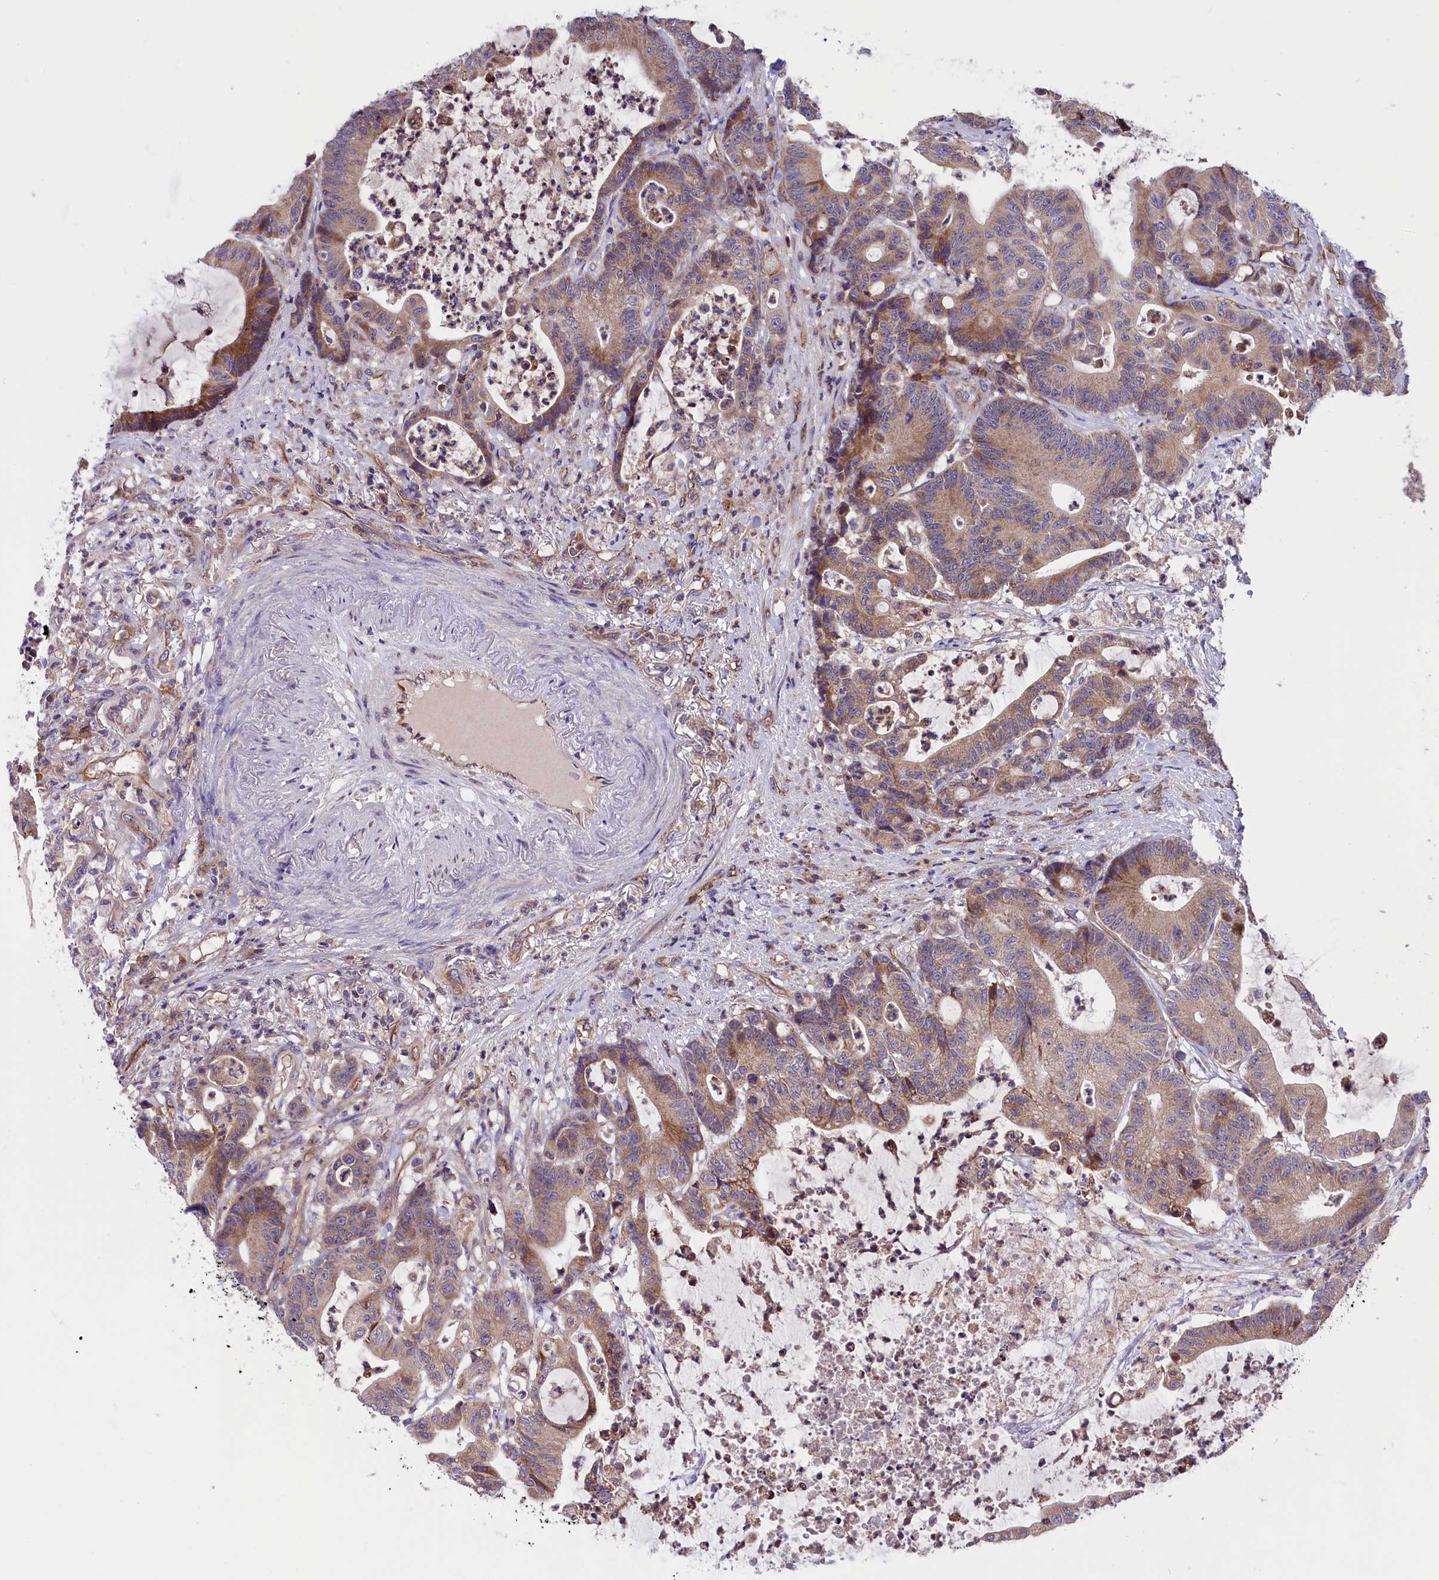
{"staining": {"intensity": "weak", "quantity": ">75%", "location": "cytoplasmic/membranous"}, "tissue": "colorectal cancer", "cell_type": "Tumor cells", "image_type": "cancer", "snomed": [{"axis": "morphology", "description": "Adenocarcinoma, NOS"}, {"axis": "topography", "description": "Colon"}], "caption": "IHC photomicrograph of human colorectal cancer (adenocarcinoma) stained for a protein (brown), which reveals low levels of weak cytoplasmic/membranous expression in approximately >75% of tumor cells.", "gene": "DNAJB9", "patient": {"sex": "female", "age": 84}}